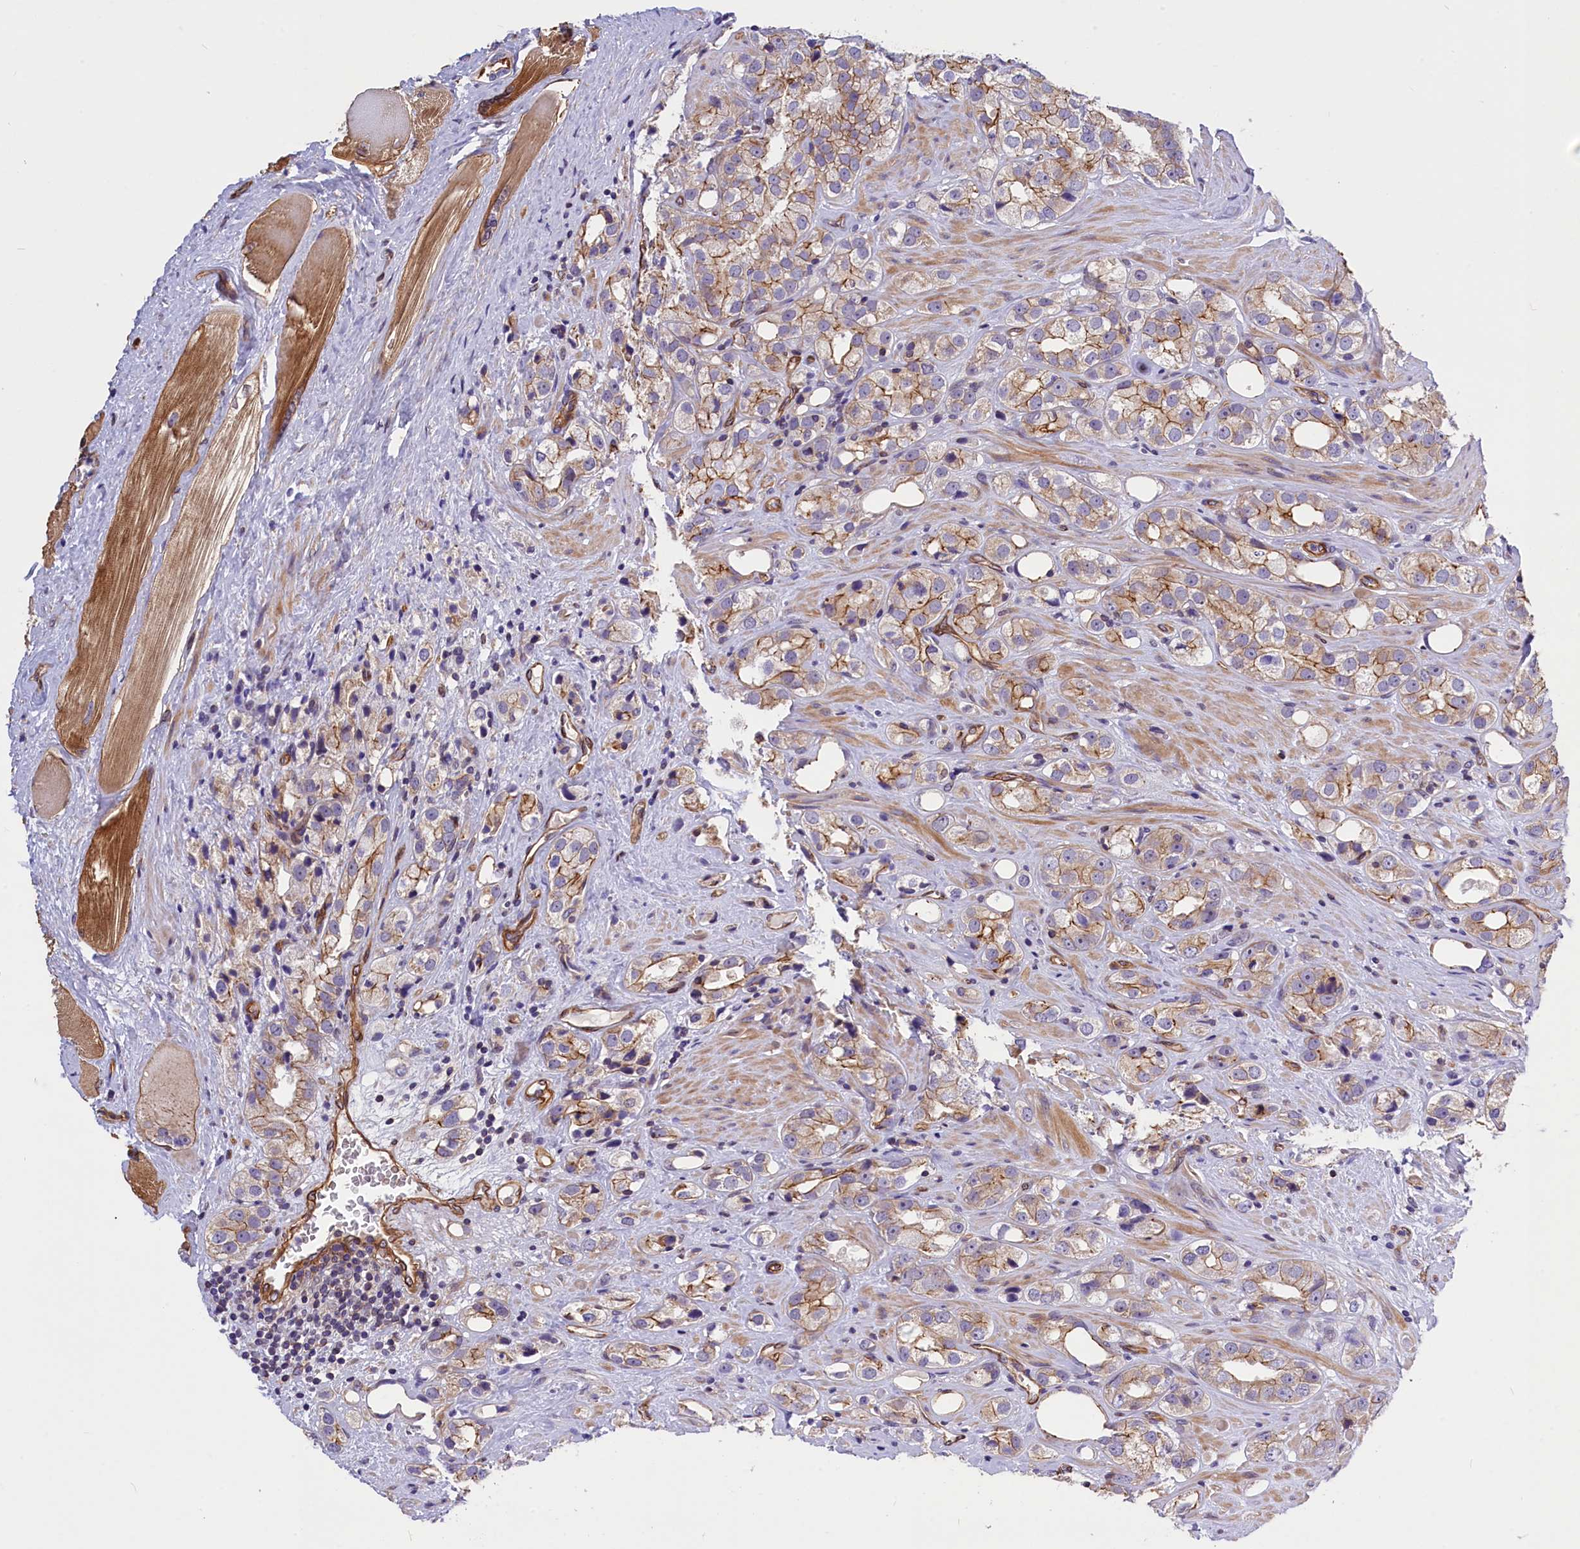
{"staining": {"intensity": "weak", "quantity": "25%-75%", "location": "cytoplasmic/membranous"}, "tissue": "prostate cancer", "cell_type": "Tumor cells", "image_type": "cancer", "snomed": [{"axis": "morphology", "description": "Adenocarcinoma, NOS"}, {"axis": "topography", "description": "Prostate"}], "caption": "Prostate adenocarcinoma stained with DAB (3,3'-diaminobenzidine) immunohistochemistry demonstrates low levels of weak cytoplasmic/membranous staining in about 25%-75% of tumor cells.", "gene": "MED20", "patient": {"sex": "male", "age": 79}}